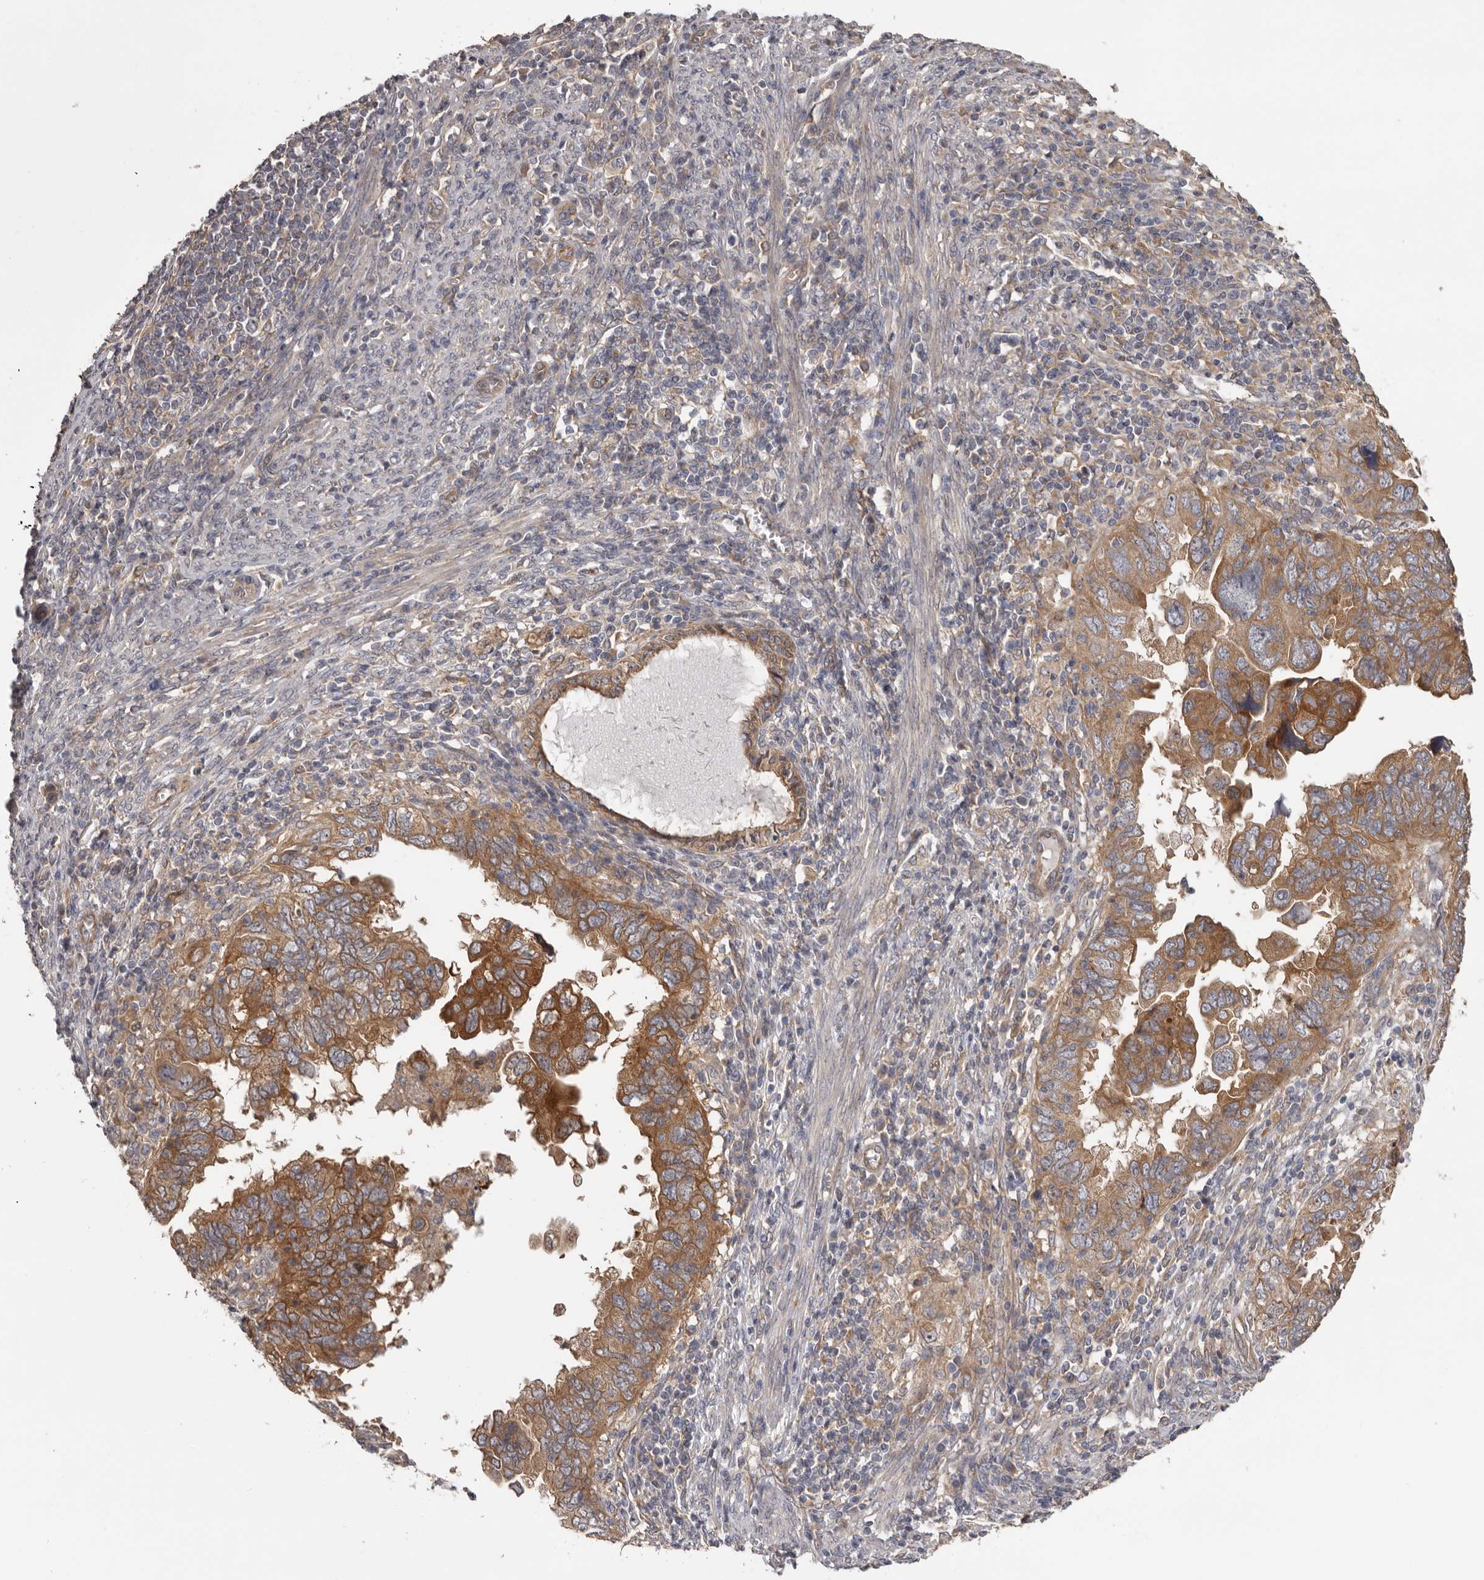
{"staining": {"intensity": "moderate", "quantity": ">75%", "location": "cytoplasmic/membranous"}, "tissue": "endometrial cancer", "cell_type": "Tumor cells", "image_type": "cancer", "snomed": [{"axis": "morphology", "description": "Adenocarcinoma, NOS"}, {"axis": "topography", "description": "Uterus"}], "caption": "Immunohistochemical staining of human endometrial adenocarcinoma displays moderate cytoplasmic/membranous protein staining in about >75% of tumor cells.", "gene": "HINT3", "patient": {"sex": "female", "age": 77}}